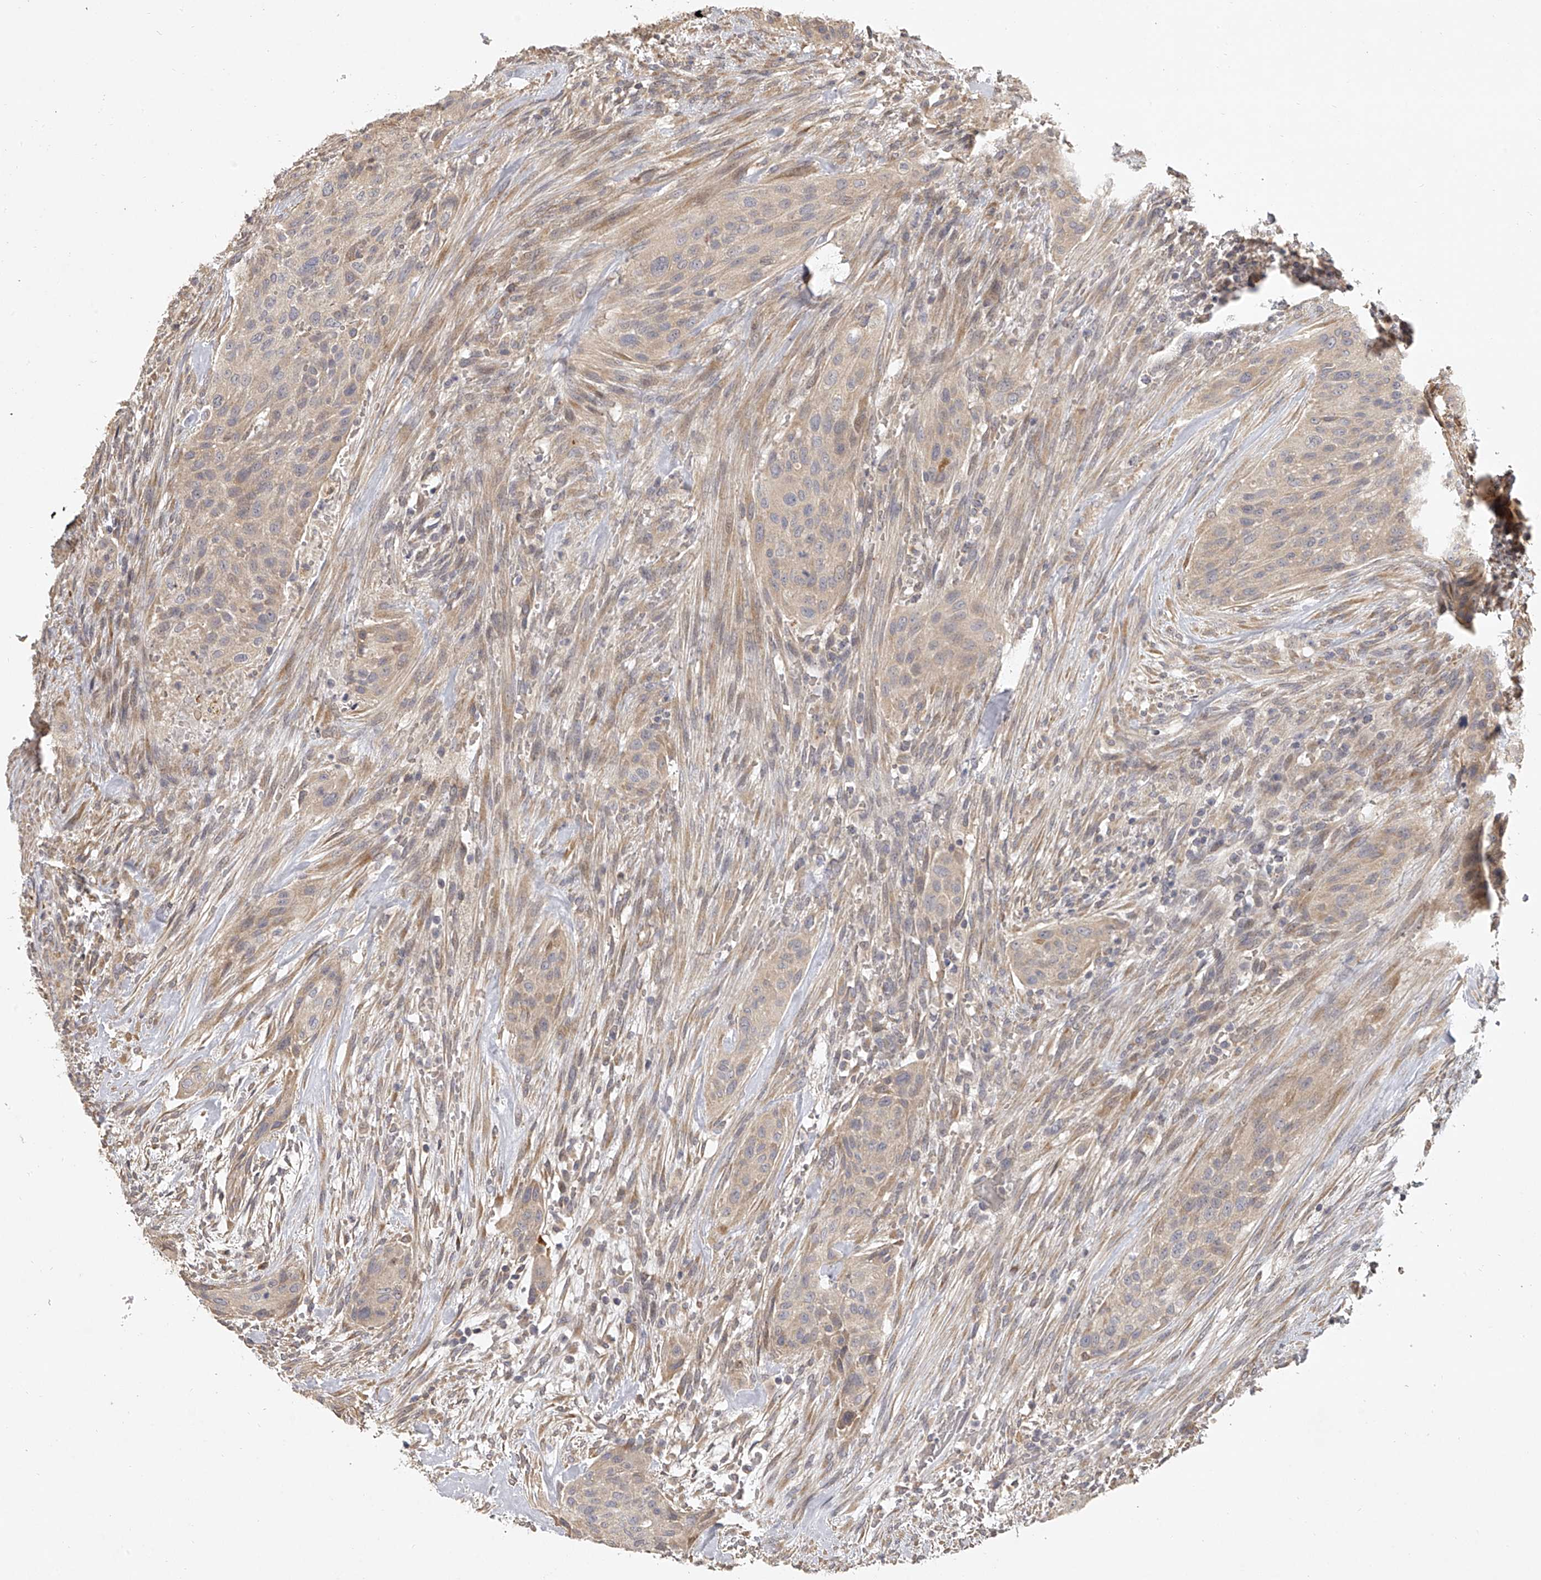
{"staining": {"intensity": "weak", "quantity": "25%-75%", "location": "cytoplasmic/membranous"}, "tissue": "urothelial cancer", "cell_type": "Tumor cells", "image_type": "cancer", "snomed": [{"axis": "morphology", "description": "Urothelial carcinoma, High grade"}, {"axis": "topography", "description": "Urinary bladder"}], "caption": "Urothelial carcinoma (high-grade) tissue reveals weak cytoplasmic/membranous staining in about 25%-75% of tumor cells", "gene": "DOCK9", "patient": {"sex": "male", "age": 35}}